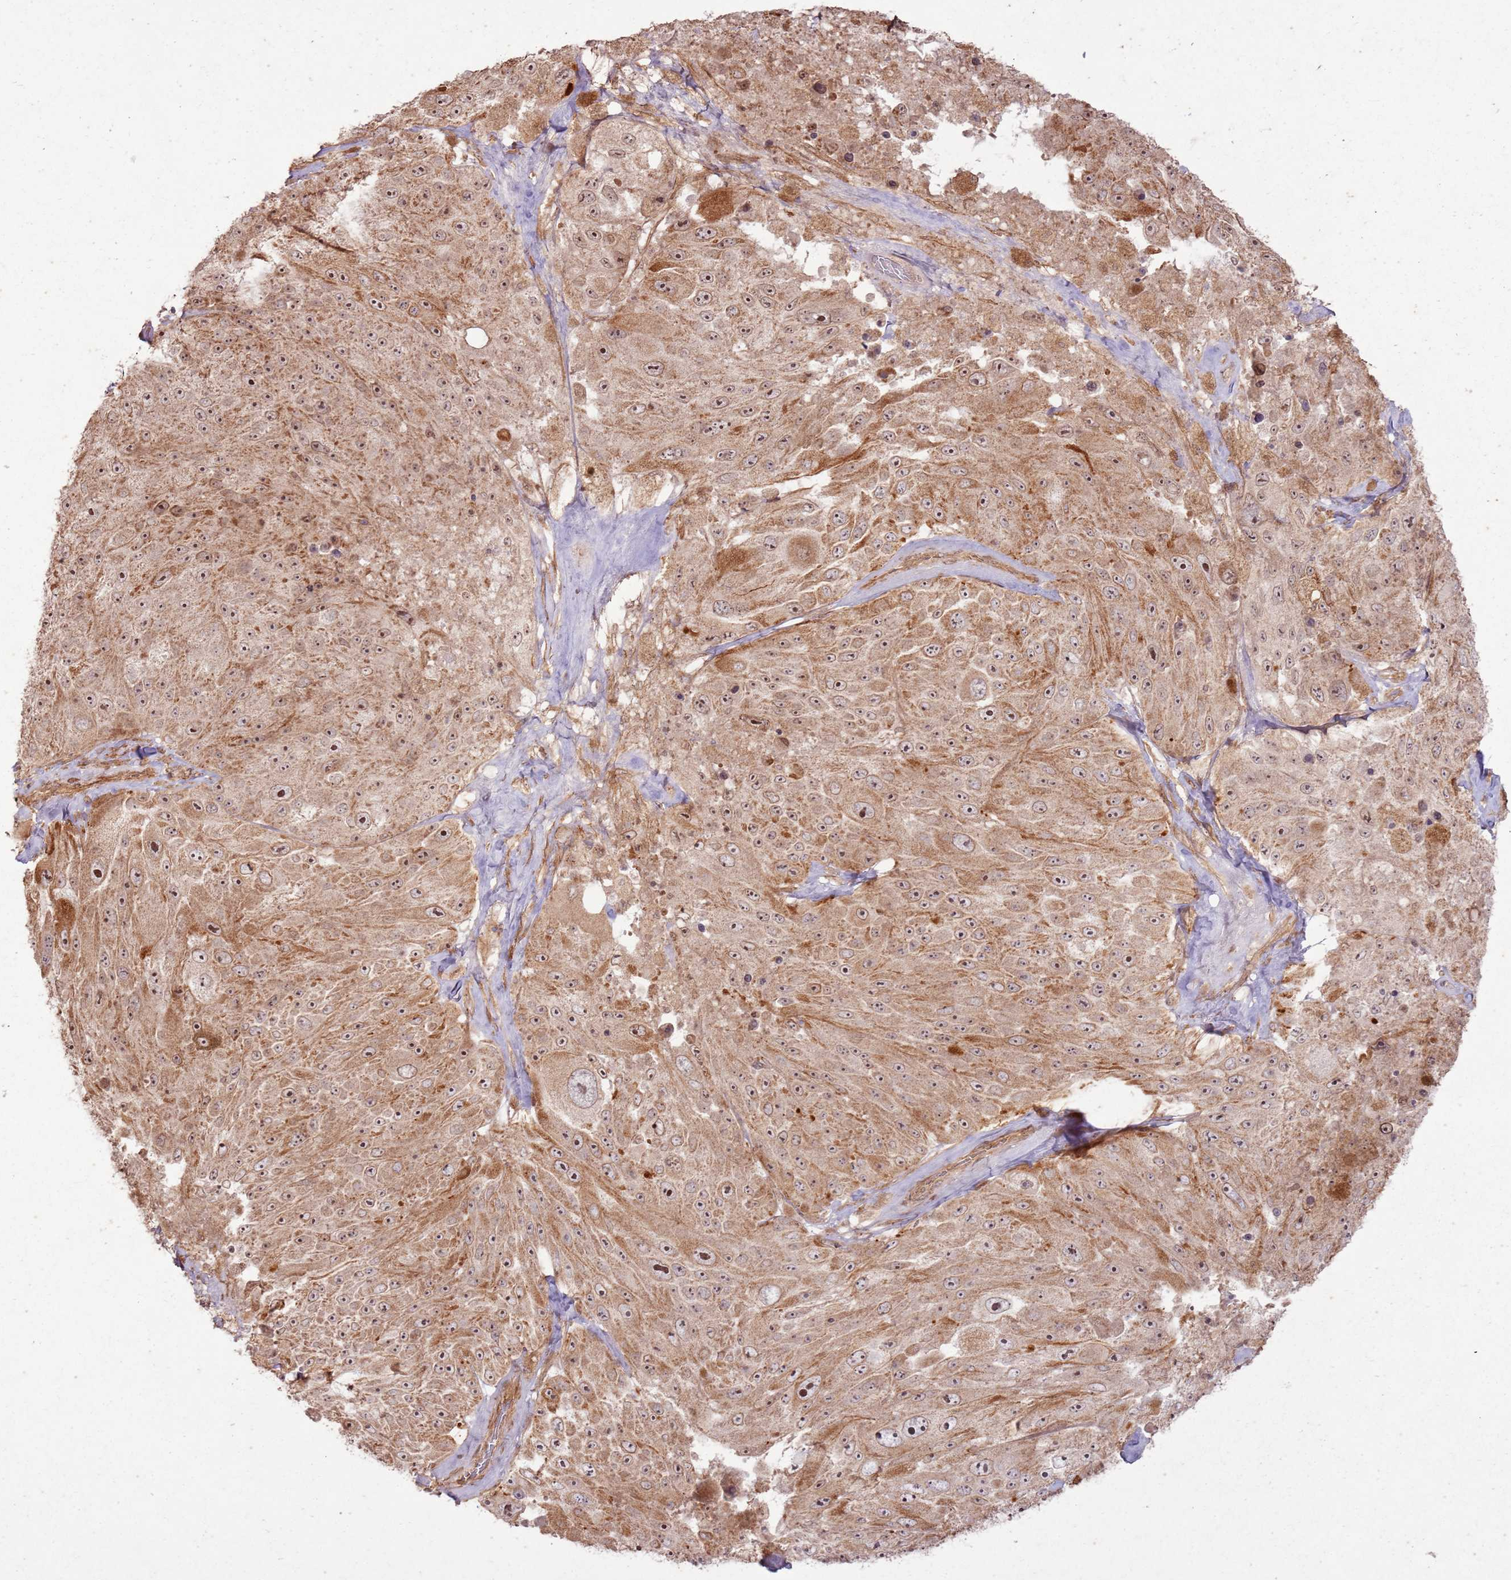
{"staining": {"intensity": "moderate", "quantity": ">75%", "location": "cytoplasmic/membranous,nuclear"}, "tissue": "melanoma", "cell_type": "Tumor cells", "image_type": "cancer", "snomed": [{"axis": "morphology", "description": "Malignant melanoma, Metastatic site"}, {"axis": "topography", "description": "Lymph node"}], "caption": "Malignant melanoma (metastatic site) was stained to show a protein in brown. There is medium levels of moderate cytoplasmic/membranous and nuclear expression in approximately >75% of tumor cells.", "gene": "ZNF623", "patient": {"sex": "male", "age": 62}}